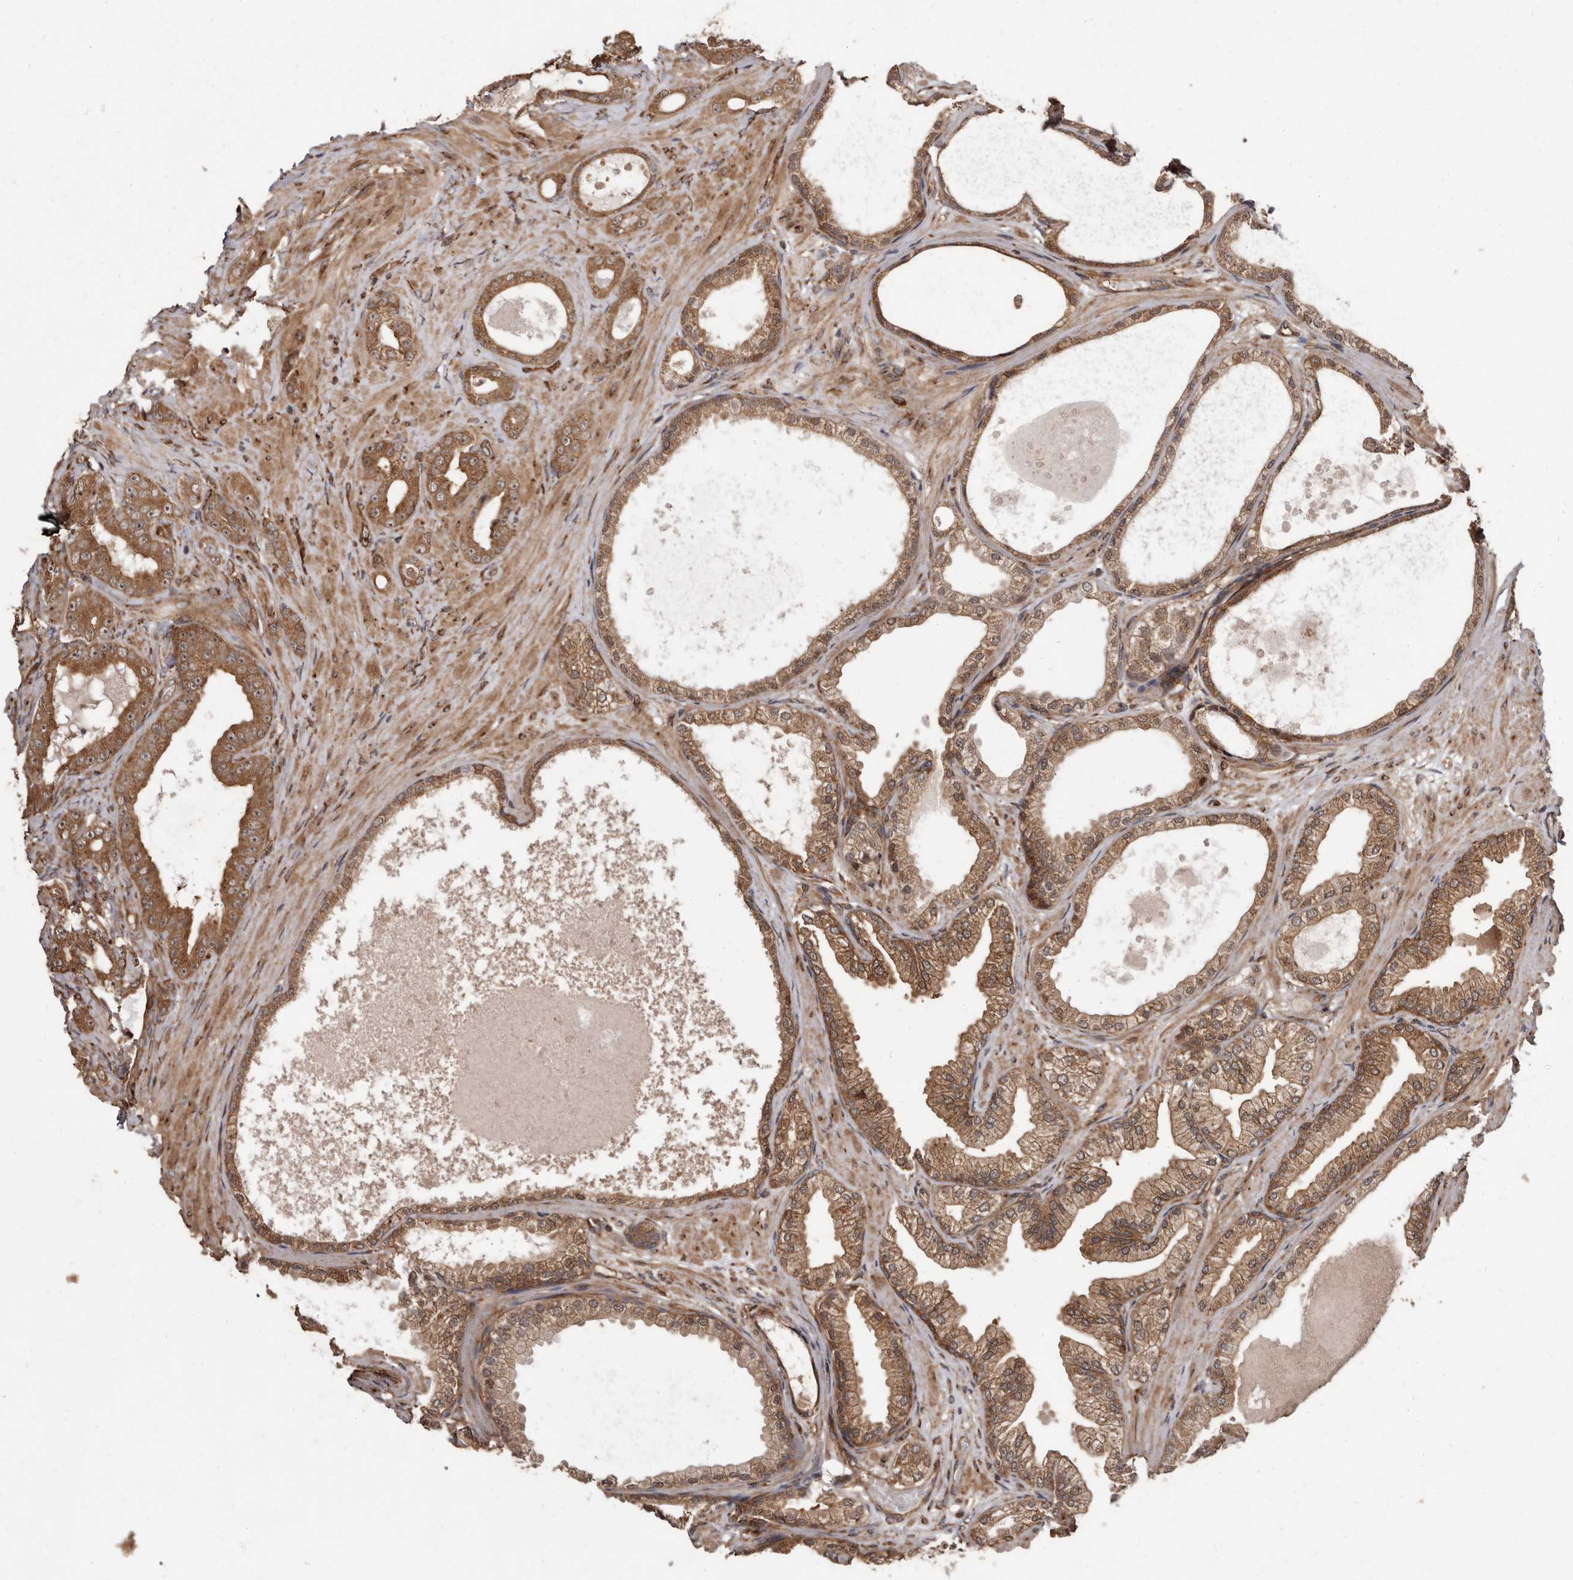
{"staining": {"intensity": "moderate", "quantity": ">75%", "location": "cytoplasmic/membranous"}, "tissue": "prostate cancer", "cell_type": "Tumor cells", "image_type": "cancer", "snomed": [{"axis": "morphology", "description": "Adenocarcinoma, Low grade"}, {"axis": "topography", "description": "Prostate"}], "caption": "Brown immunohistochemical staining in low-grade adenocarcinoma (prostate) shows moderate cytoplasmic/membranous positivity in about >75% of tumor cells.", "gene": "FLAD1", "patient": {"sex": "male", "age": 63}}